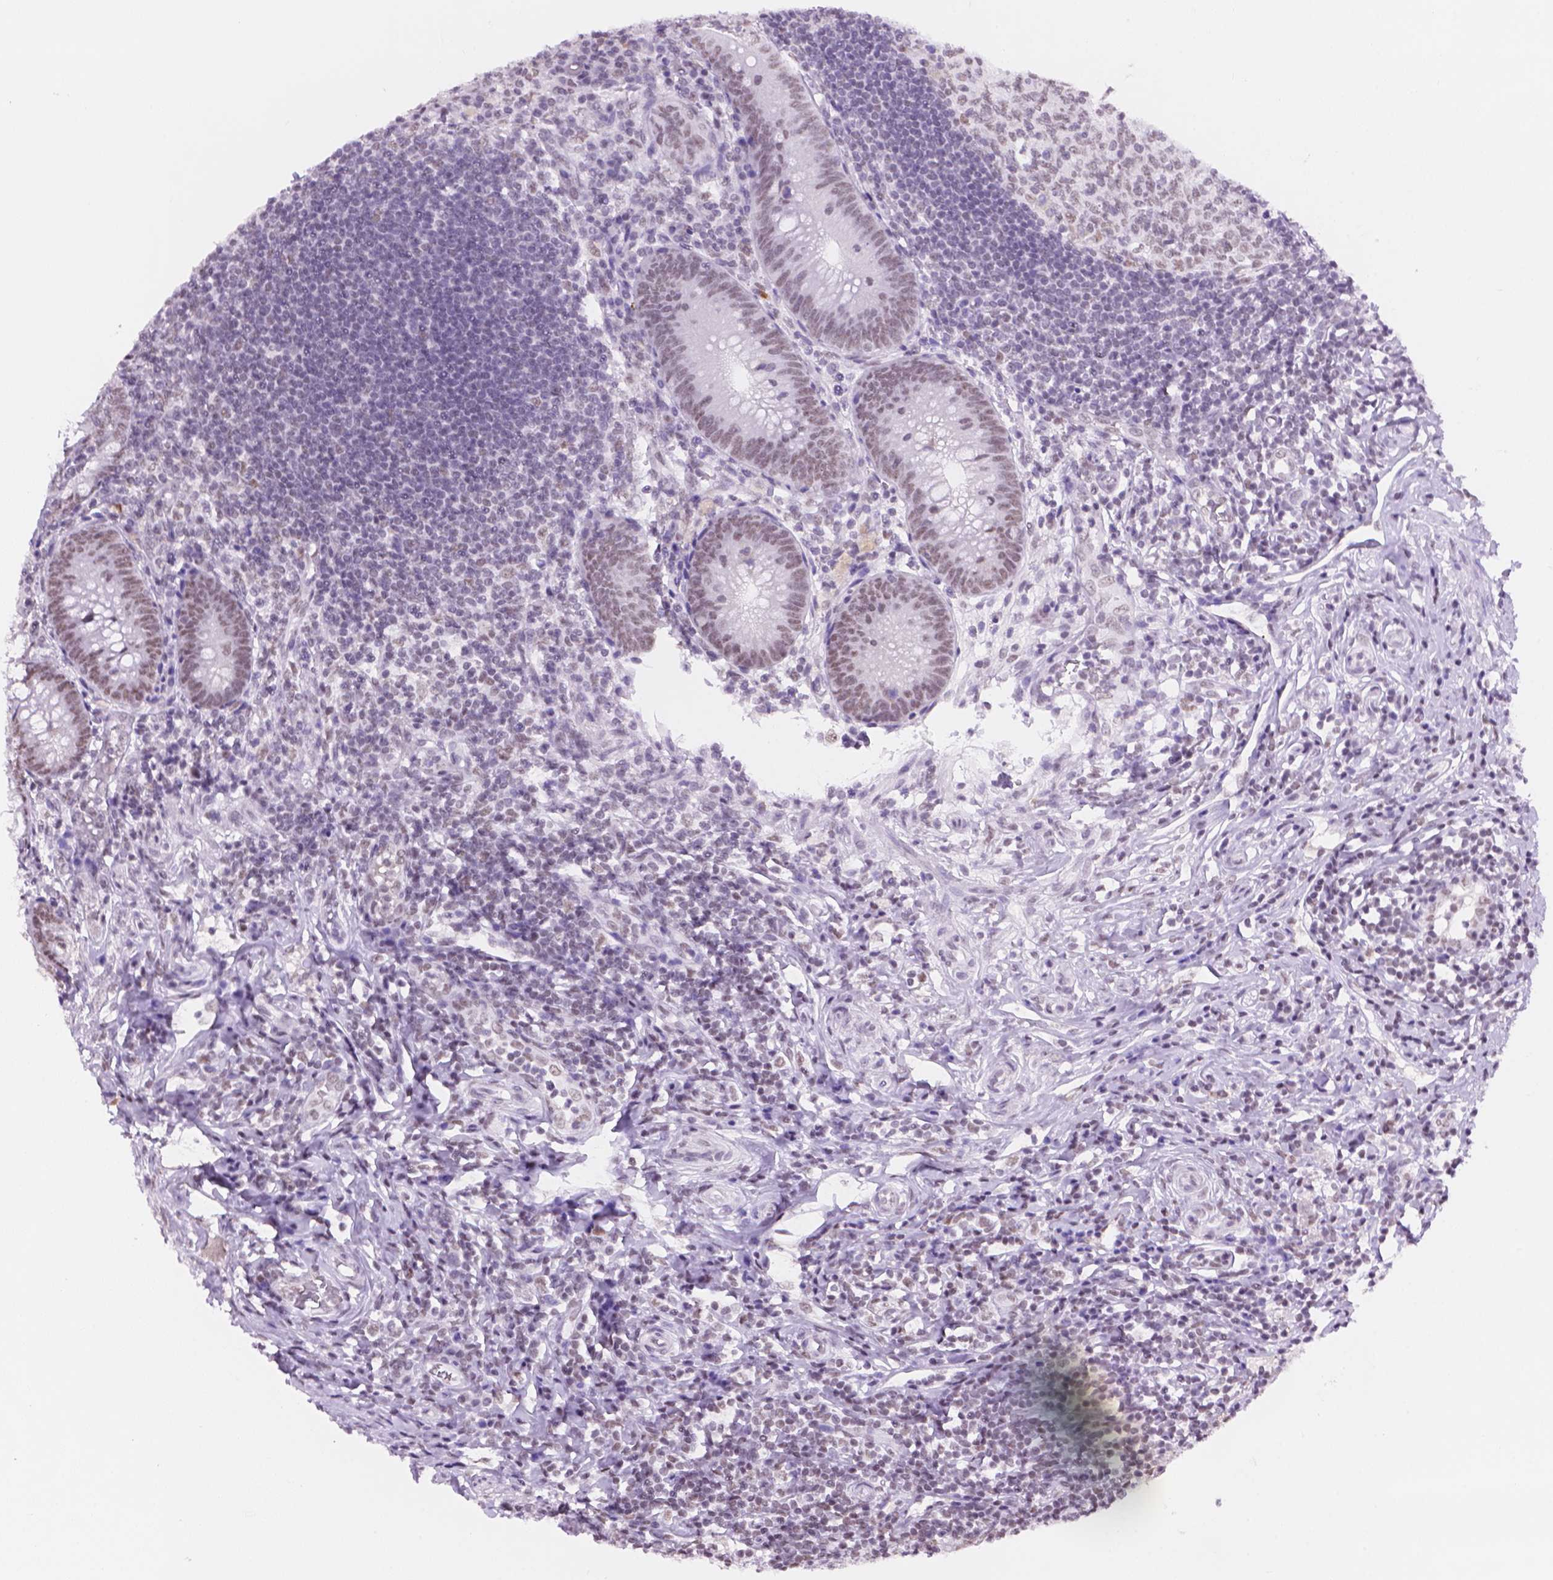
{"staining": {"intensity": "moderate", "quantity": ">75%", "location": "nuclear"}, "tissue": "appendix", "cell_type": "Glandular cells", "image_type": "normal", "snomed": [{"axis": "morphology", "description": "Normal tissue, NOS"}, {"axis": "morphology", "description": "Inflammation, NOS"}, {"axis": "topography", "description": "Appendix"}], "caption": "IHC of benign appendix demonstrates medium levels of moderate nuclear expression in about >75% of glandular cells.", "gene": "RPA4", "patient": {"sex": "male", "age": 16}}